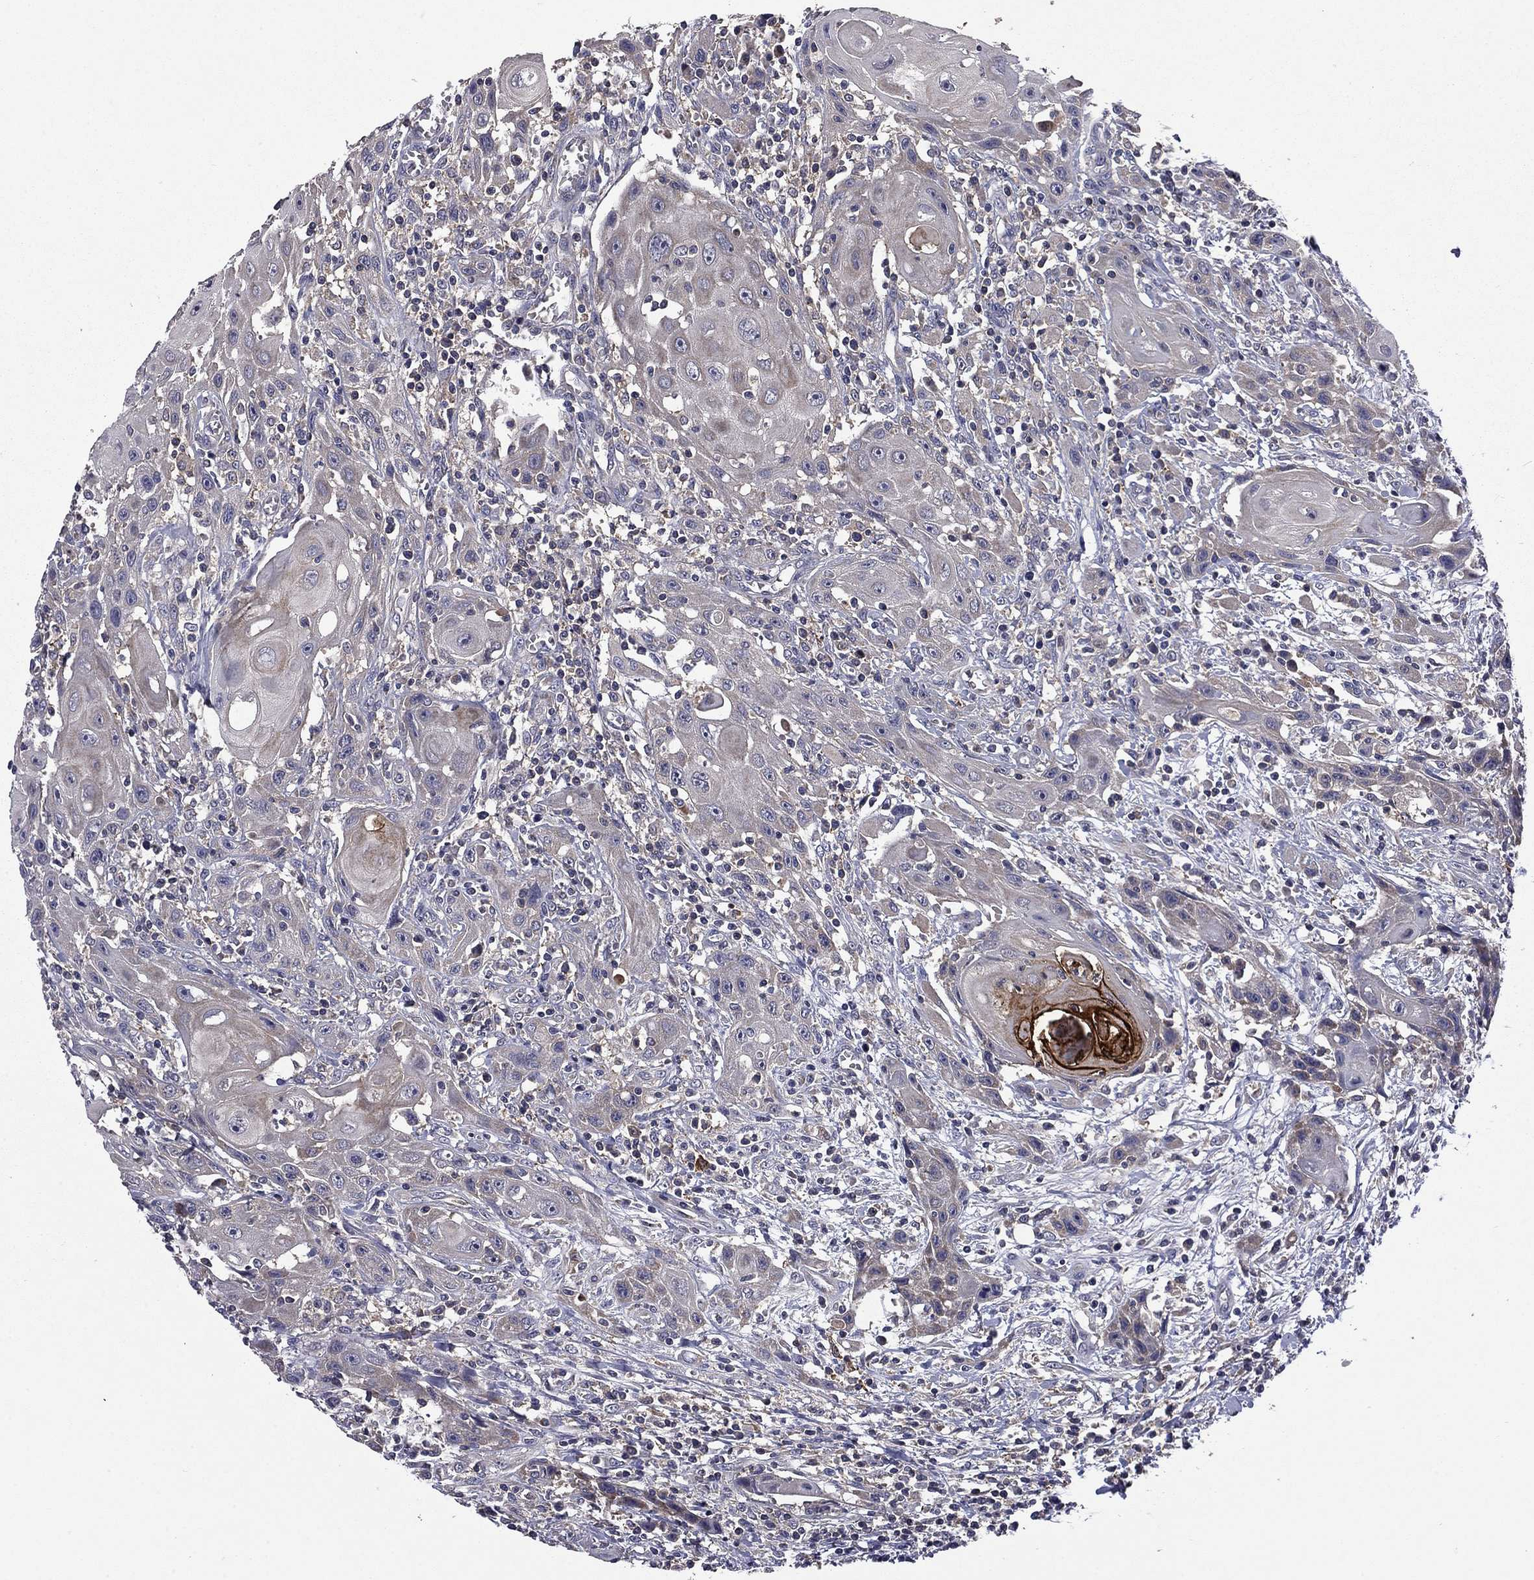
{"staining": {"intensity": "weak", "quantity": "<25%", "location": "cytoplasmic/membranous"}, "tissue": "head and neck cancer", "cell_type": "Tumor cells", "image_type": "cancer", "snomed": [{"axis": "morphology", "description": "Normal tissue, NOS"}, {"axis": "morphology", "description": "Squamous cell carcinoma, NOS"}, {"axis": "topography", "description": "Oral tissue"}, {"axis": "topography", "description": "Head-Neck"}], "caption": "Tumor cells show no significant protein staining in head and neck cancer.", "gene": "CEACAM7", "patient": {"sex": "male", "age": 71}}